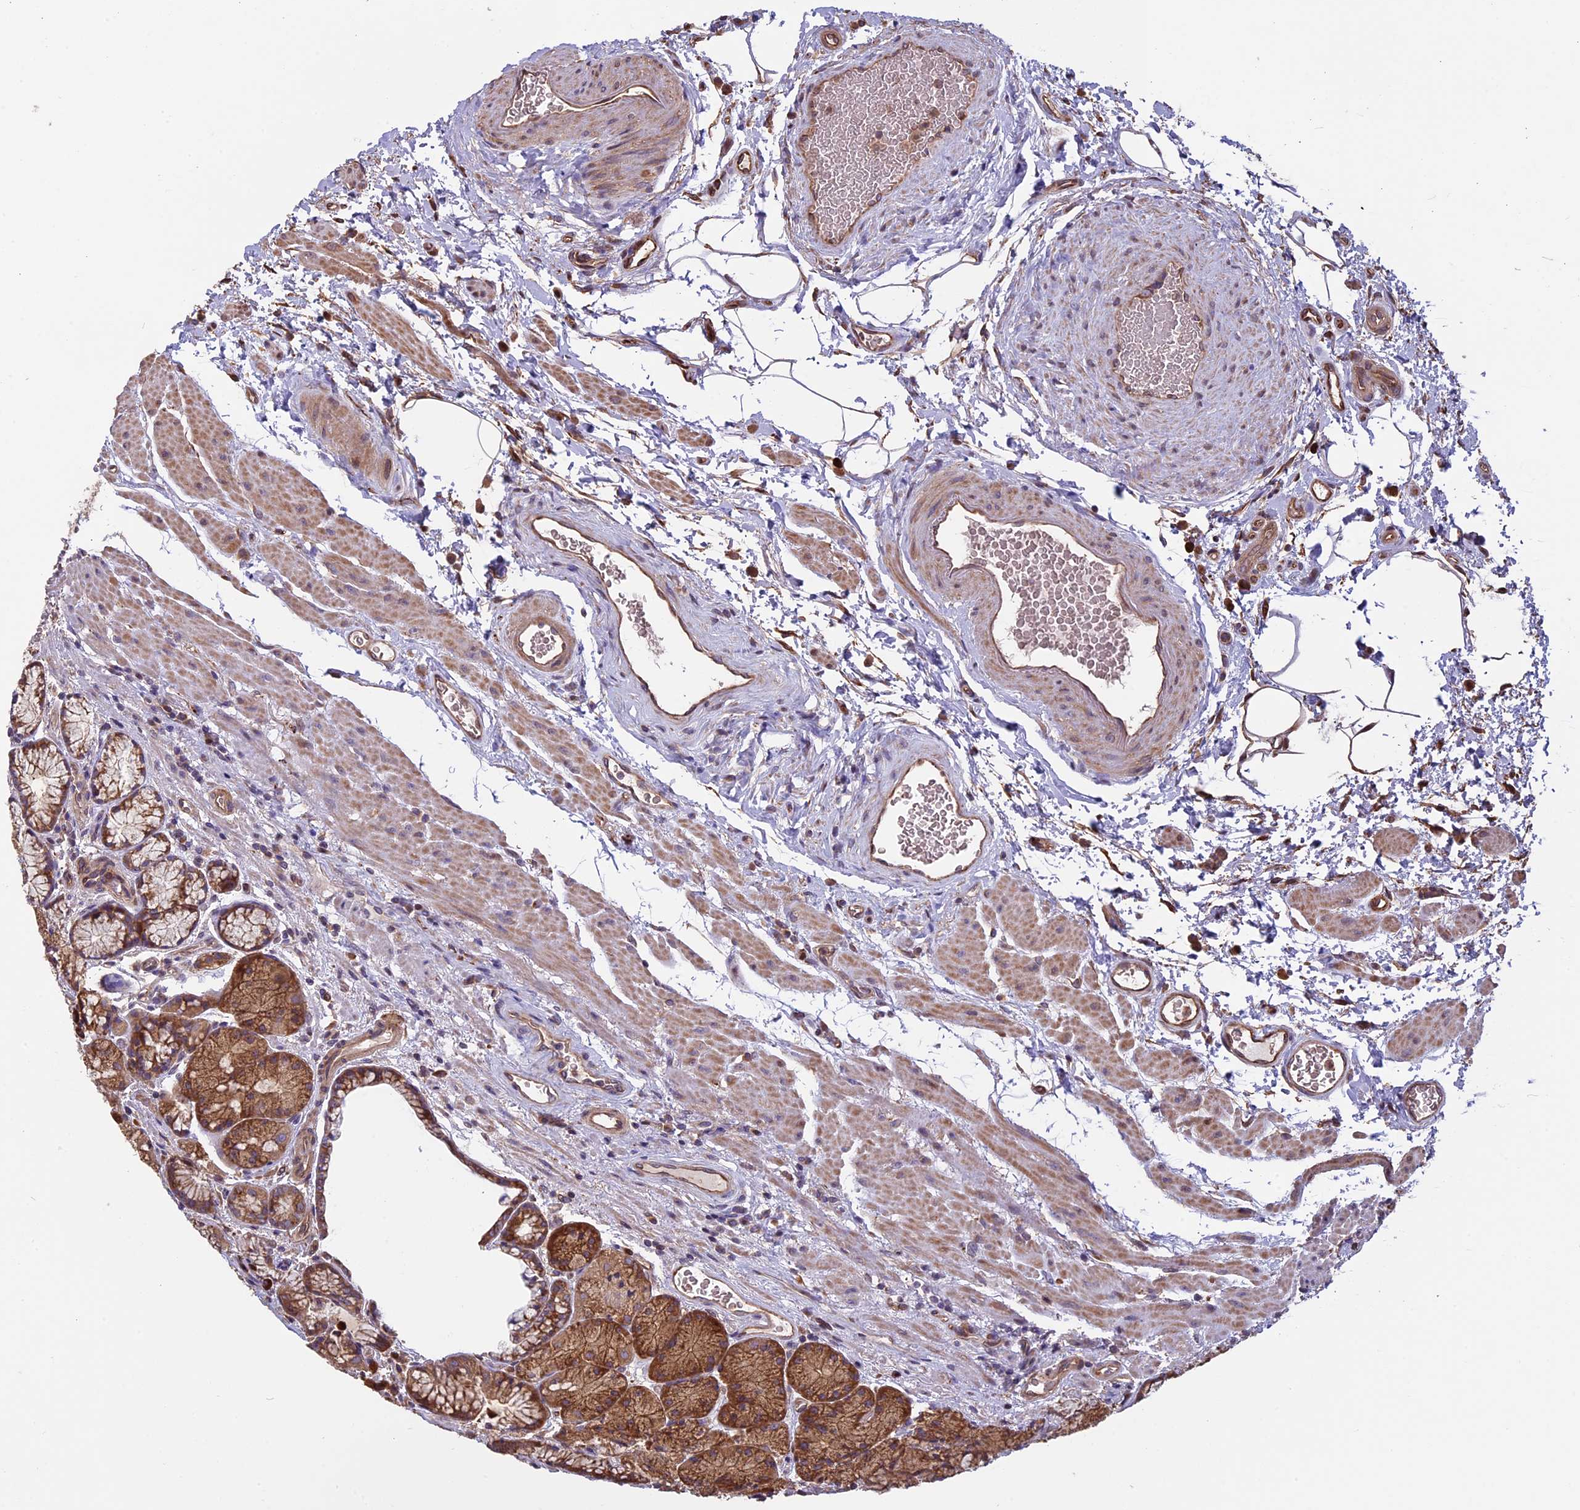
{"staining": {"intensity": "strong", "quantity": ">75%", "location": "cytoplasmic/membranous,nuclear"}, "tissue": "stomach", "cell_type": "Glandular cells", "image_type": "normal", "snomed": [{"axis": "morphology", "description": "Normal tissue, NOS"}, {"axis": "topography", "description": "Stomach"}], "caption": "Benign stomach shows strong cytoplasmic/membranous,nuclear staining in about >75% of glandular cells, visualized by immunohistochemistry.", "gene": "VWA3A", "patient": {"sex": "male", "age": 63}}